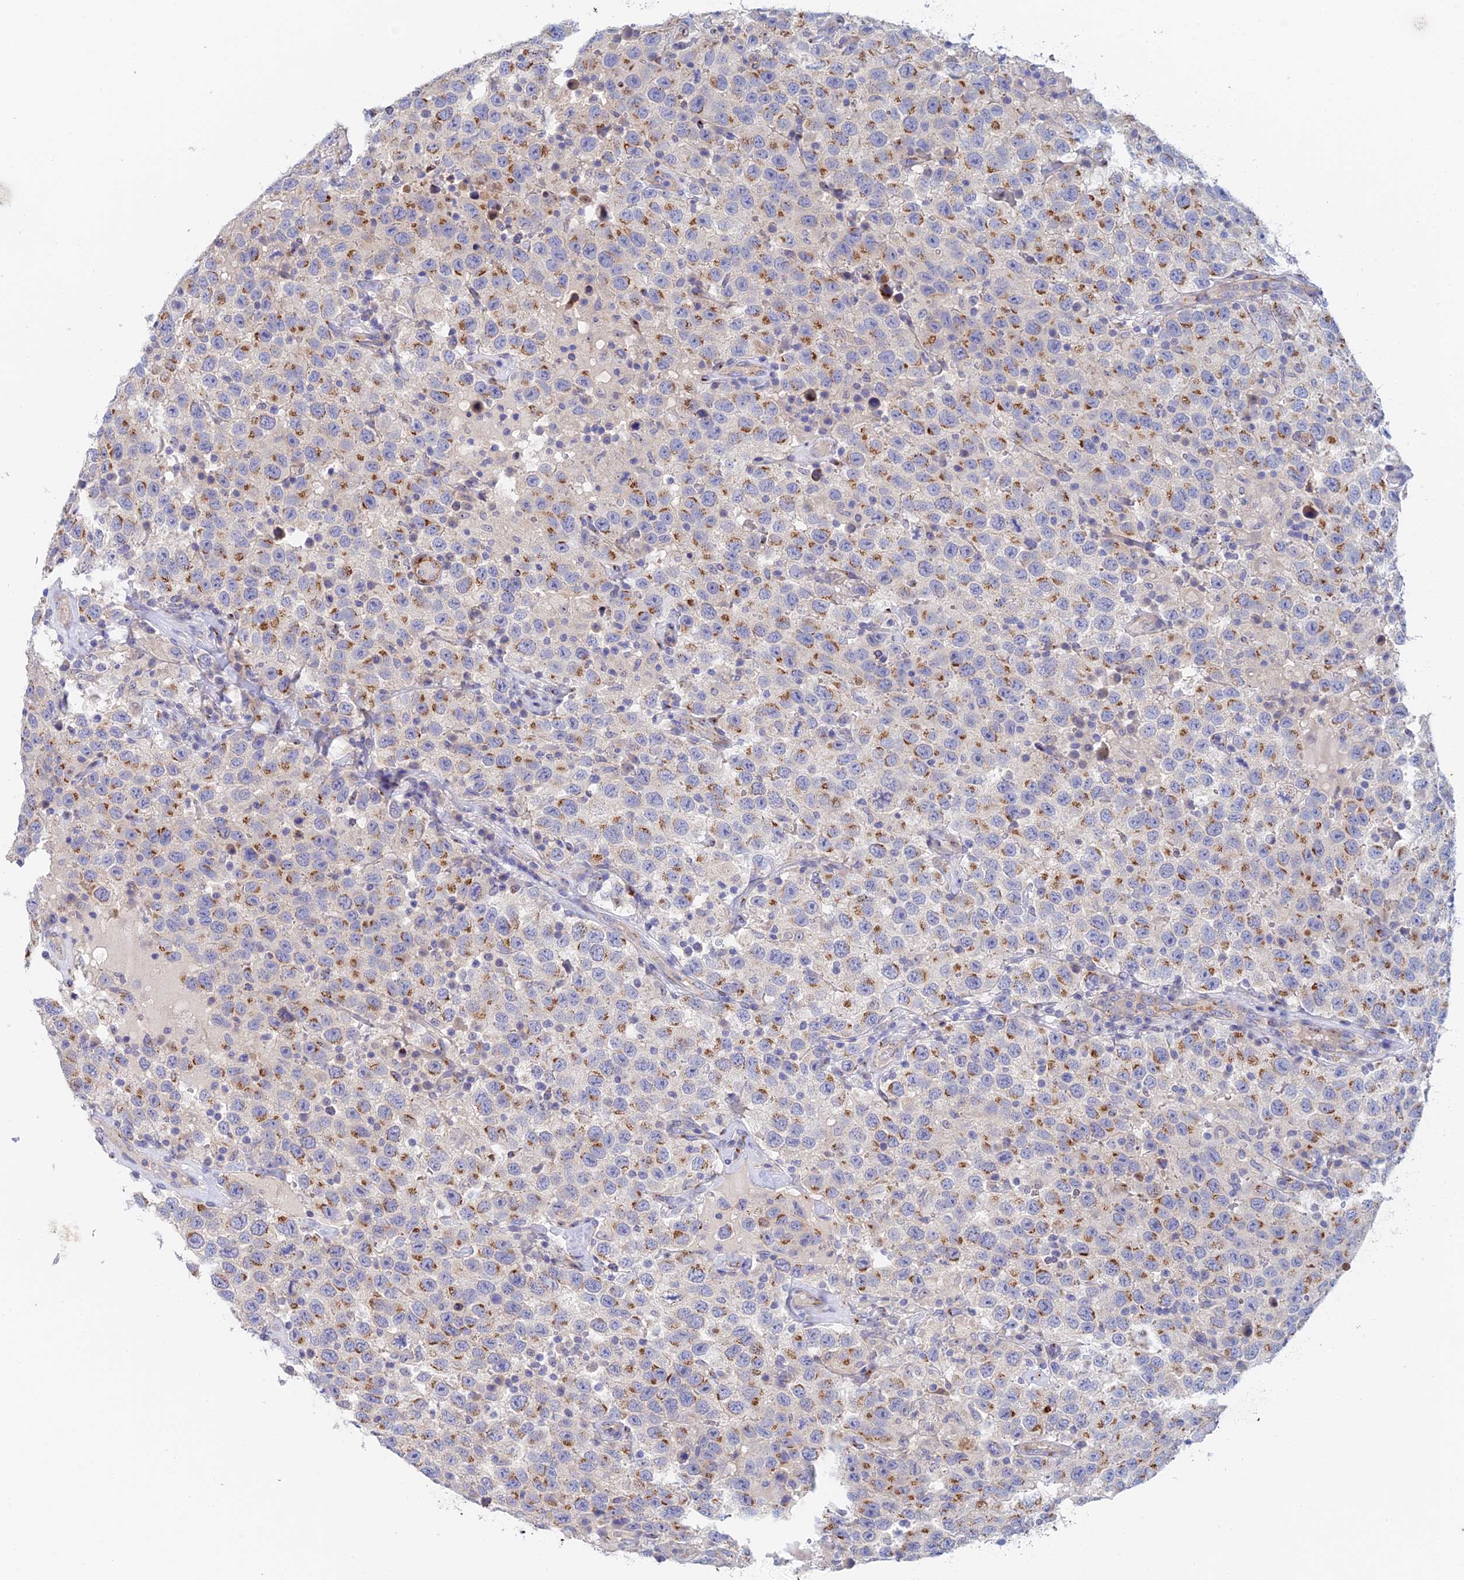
{"staining": {"intensity": "moderate", "quantity": ">75%", "location": "cytoplasmic/membranous"}, "tissue": "testis cancer", "cell_type": "Tumor cells", "image_type": "cancer", "snomed": [{"axis": "morphology", "description": "Seminoma, NOS"}, {"axis": "topography", "description": "Testis"}], "caption": "Testis cancer (seminoma) stained with a protein marker demonstrates moderate staining in tumor cells.", "gene": "SLC24A3", "patient": {"sex": "male", "age": 41}}